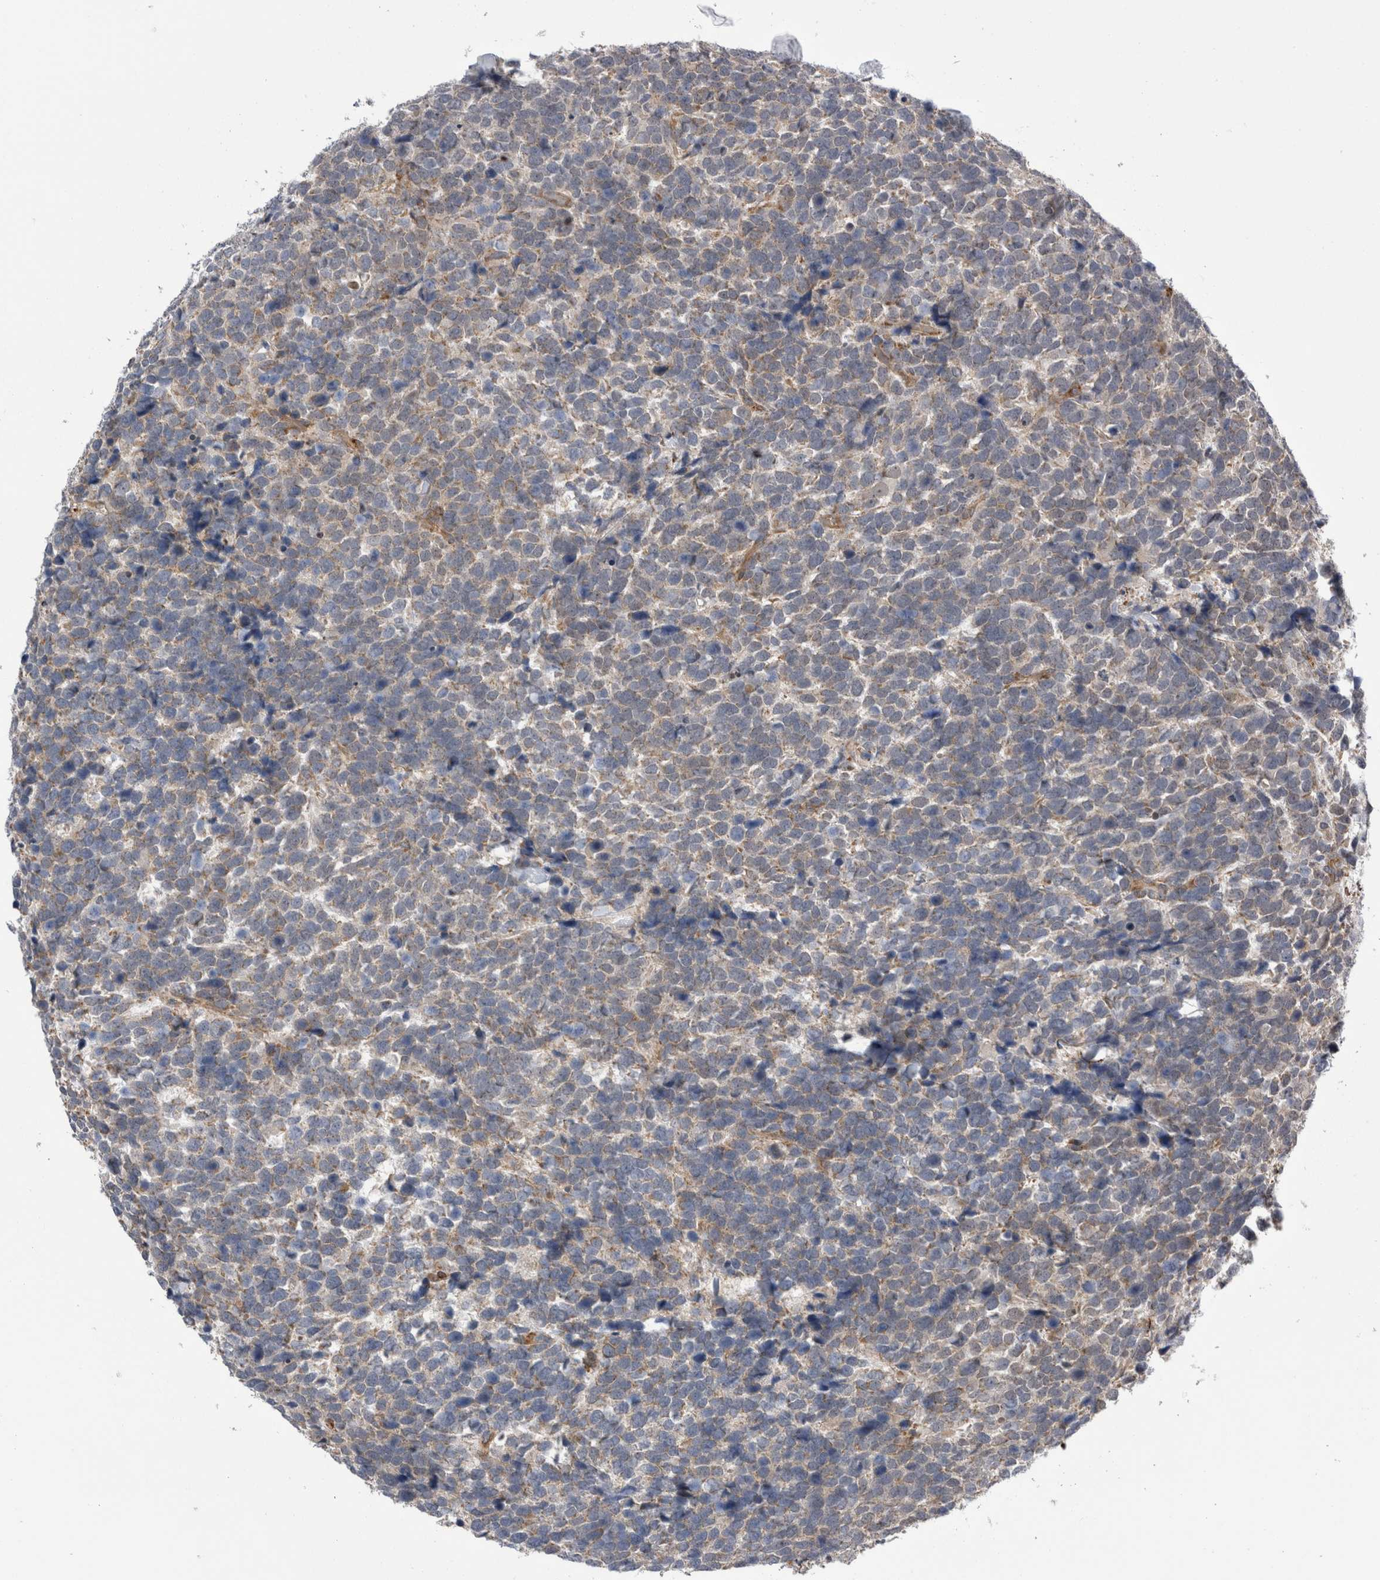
{"staining": {"intensity": "weak", "quantity": "25%-75%", "location": "cytoplasmic/membranous"}, "tissue": "urothelial cancer", "cell_type": "Tumor cells", "image_type": "cancer", "snomed": [{"axis": "morphology", "description": "Urothelial carcinoma, High grade"}, {"axis": "topography", "description": "Urinary bladder"}], "caption": "Immunohistochemical staining of high-grade urothelial carcinoma shows low levels of weak cytoplasmic/membranous protein staining in approximately 25%-75% of tumor cells.", "gene": "ARHGAP29", "patient": {"sex": "female", "age": 82}}